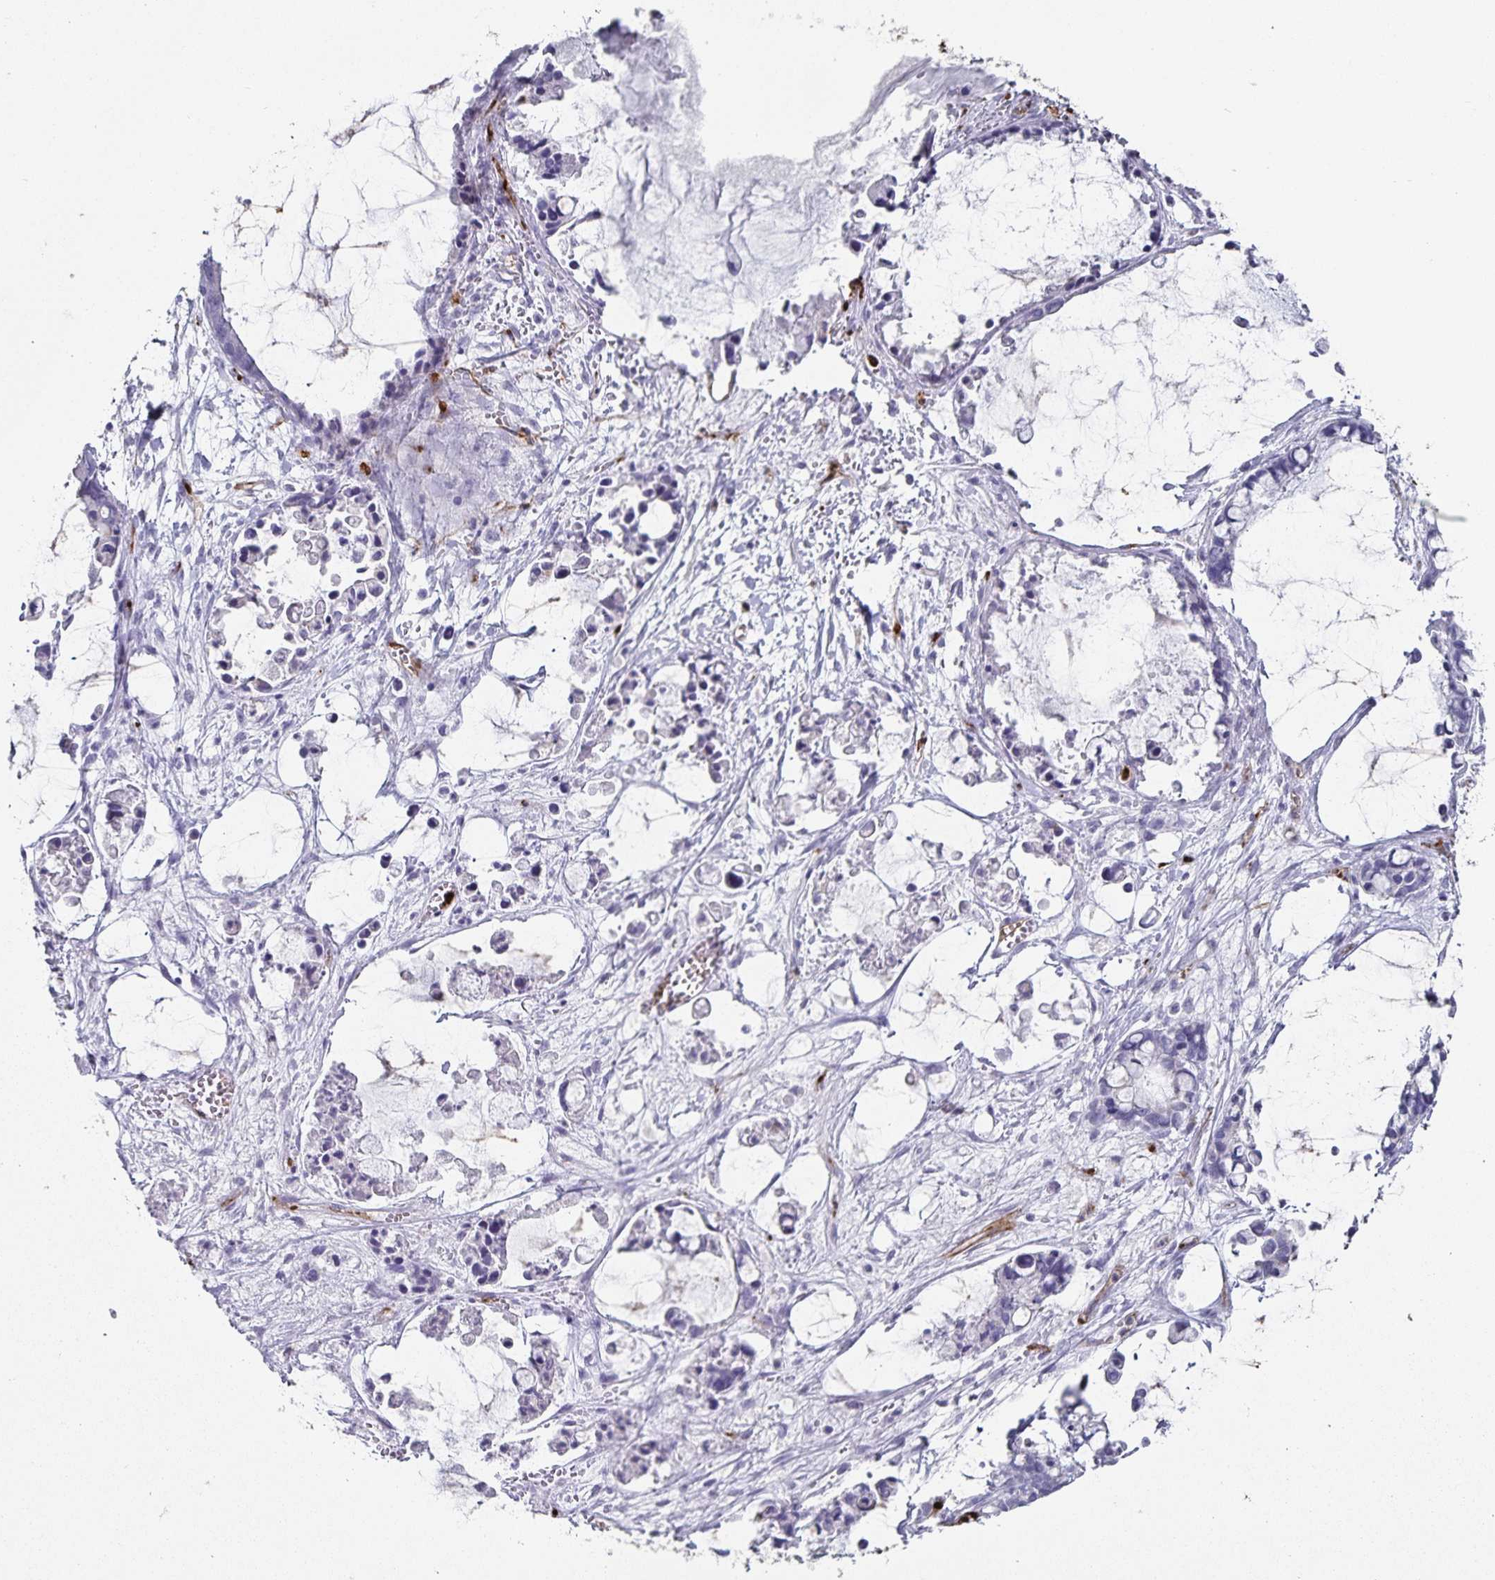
{"staining": {"intensity": "negative", "quantity": "none", "location": "none"}, "tissue": "ovarian cancer", "cell_type": "Tumor cells", "image_type": "cancer", "snomed": [{"axis": "morphology", "description": "Cystadenocarcinoma, mucinous, NOS"}, {"axis": "topography", "description": "Ovary"}], "caption": "Ovarian mucinous cystadenocarcinoma stained for a protein using IHC exhibits no staining tumor cells.", "gene": "PODXL", "patient": {"sex": "female", "age": 63}}